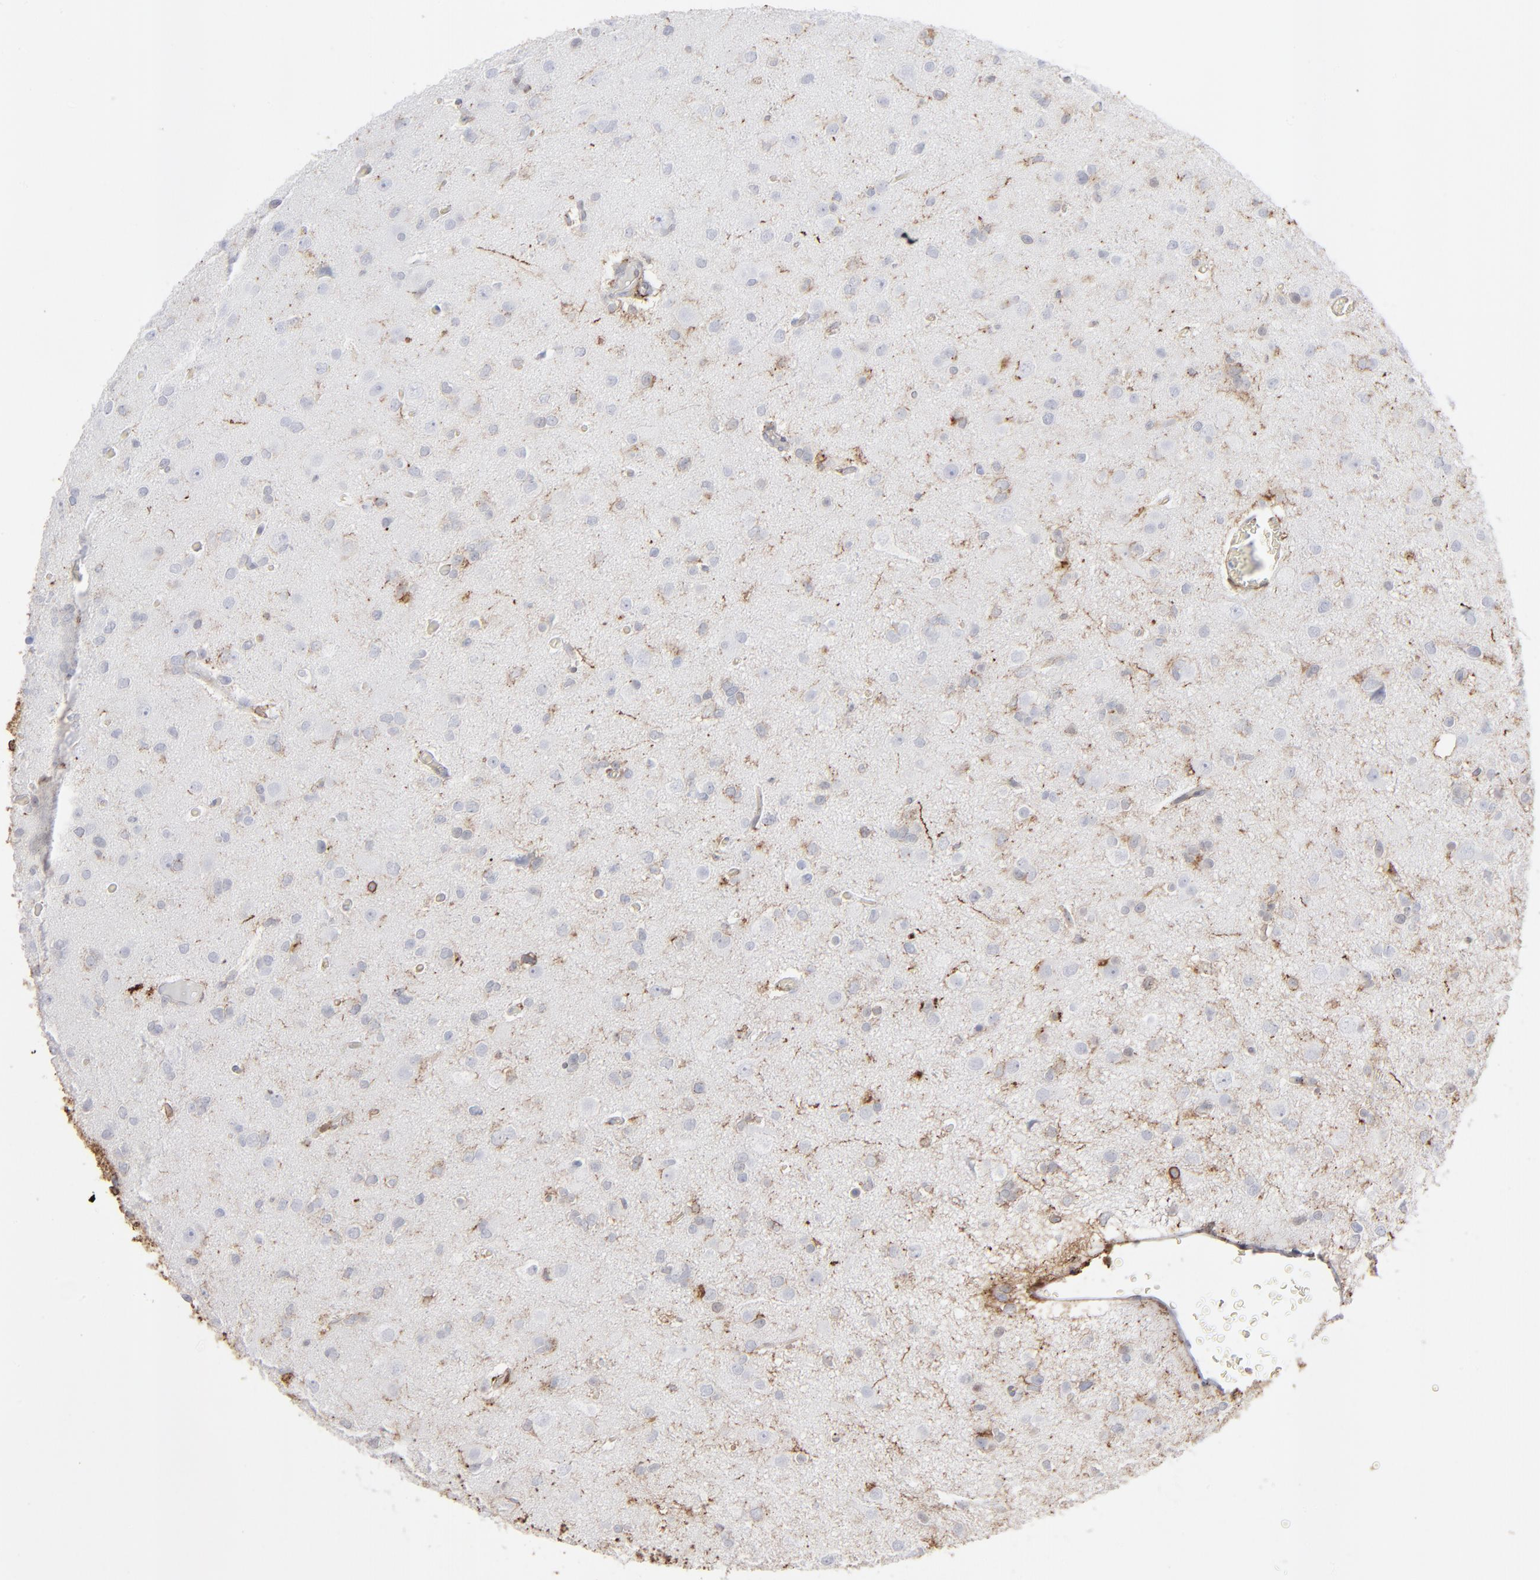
{"staining": {"intensity": "moderate", "quantity": ">75%", "location": "cytoplasmic/membranous"}, "tissue": "glioma", "cell_type": "Tumor cells", "image_type": "cancer", "snomed": [{"axis": "morphology", "description": "Glioma, malignant, Low grade"}, {"axis": "topography", "description": "Brain"}], "caption": "Moderate cytoplasmic/membranous positivity is present in approximately >75% of tumor cells in glioma.", "gene": "ANXA5", "patient": {"sex": "male", "age": 42}}